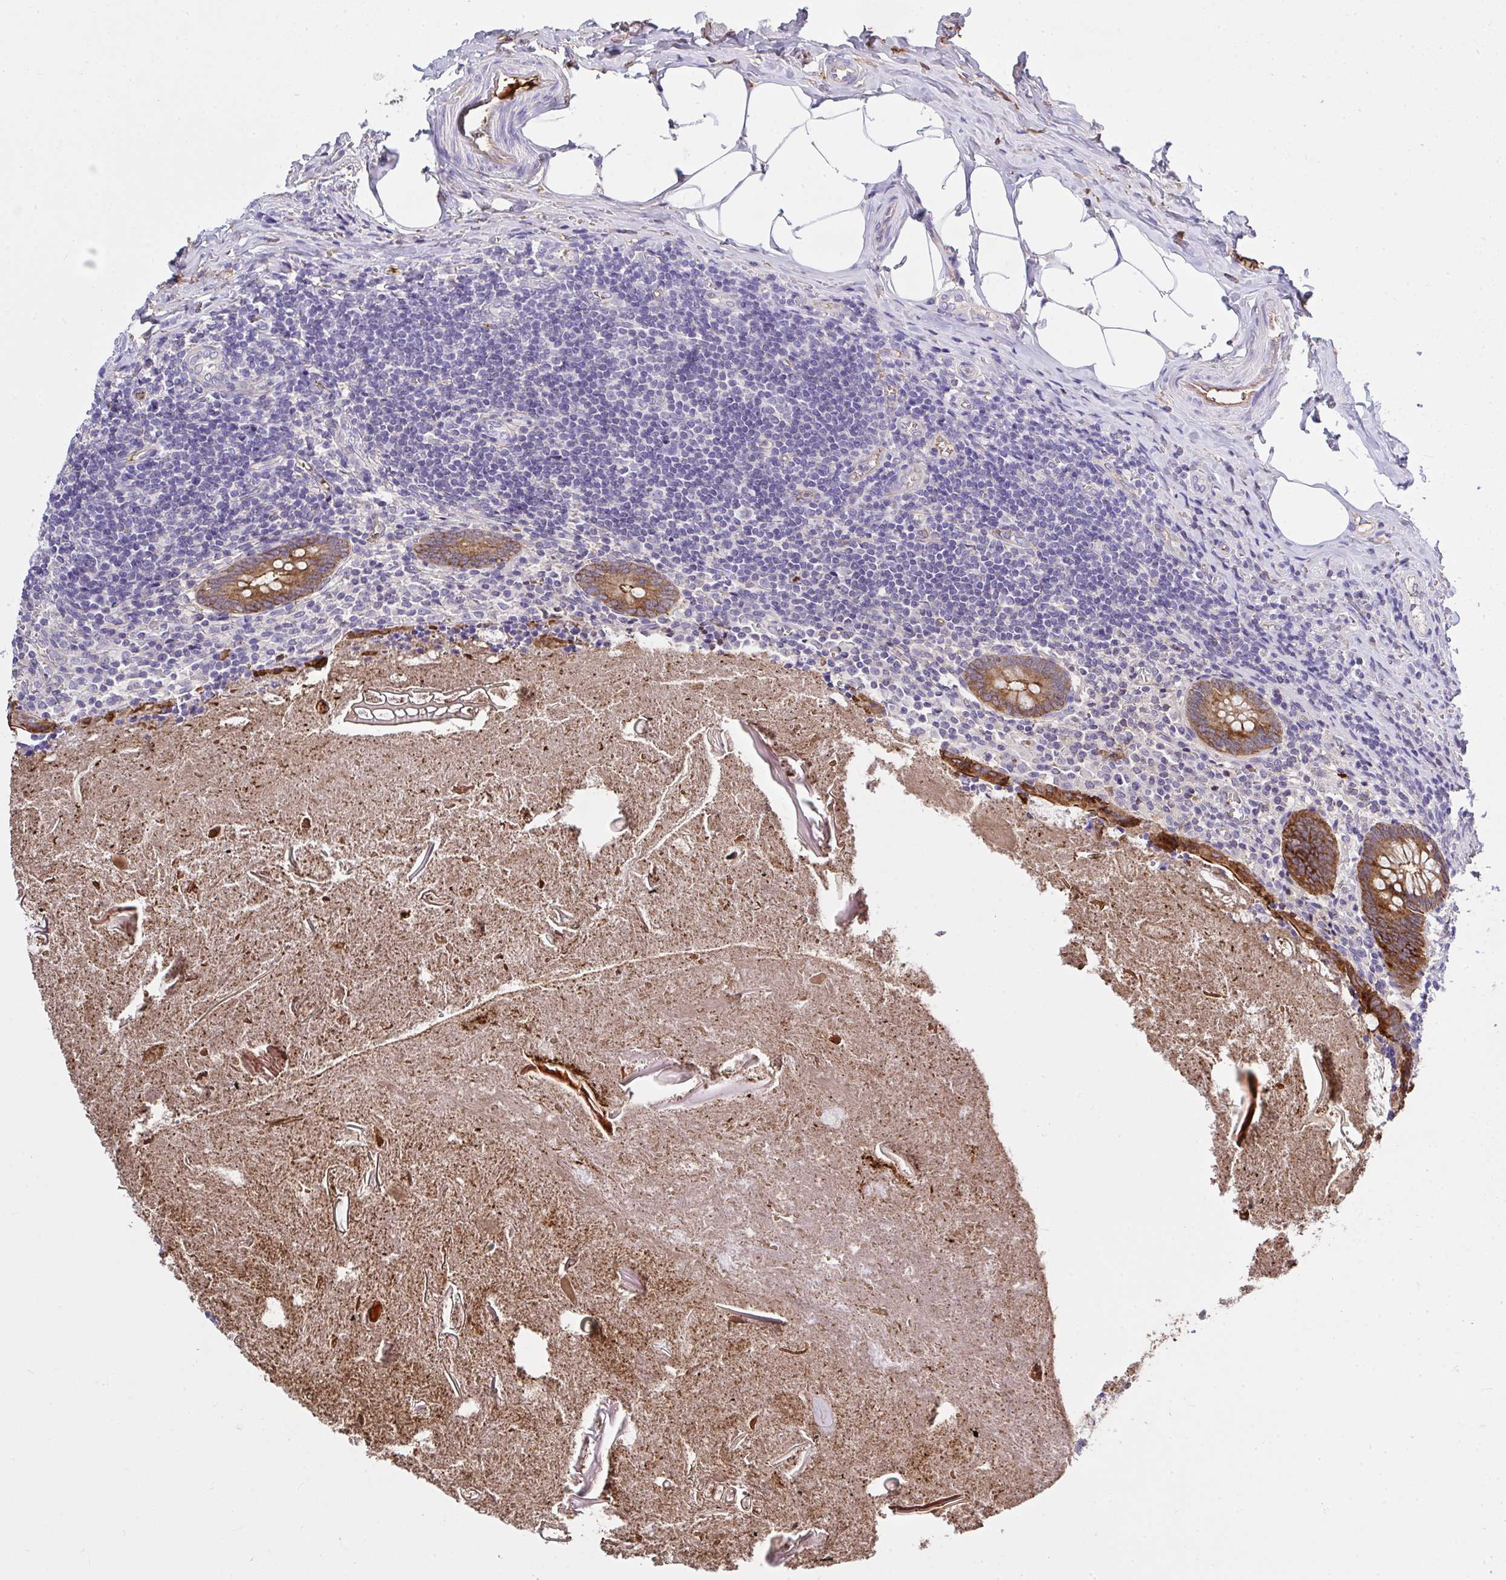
{"staining": {"intensity": "strong", "quantity": ">75%", "location": "cytoplasmic/membranous"}, "tissue": "appendix", "cell_type": "Glandular cells", "image_type": "normal", "snomed": [{"axis": "morphology", "description": "Normal tissue, NOS"}, {"axis": "topography", "description": "Appendix"}], "caption": "The photomicrograph demonstrates staining of normal appendix, revealing strong cytoplasmic/membranous protein expression (brown color) within glandular cells.", "gene": "ZNF813", "patient": {"sex": "female", "age": 17}}